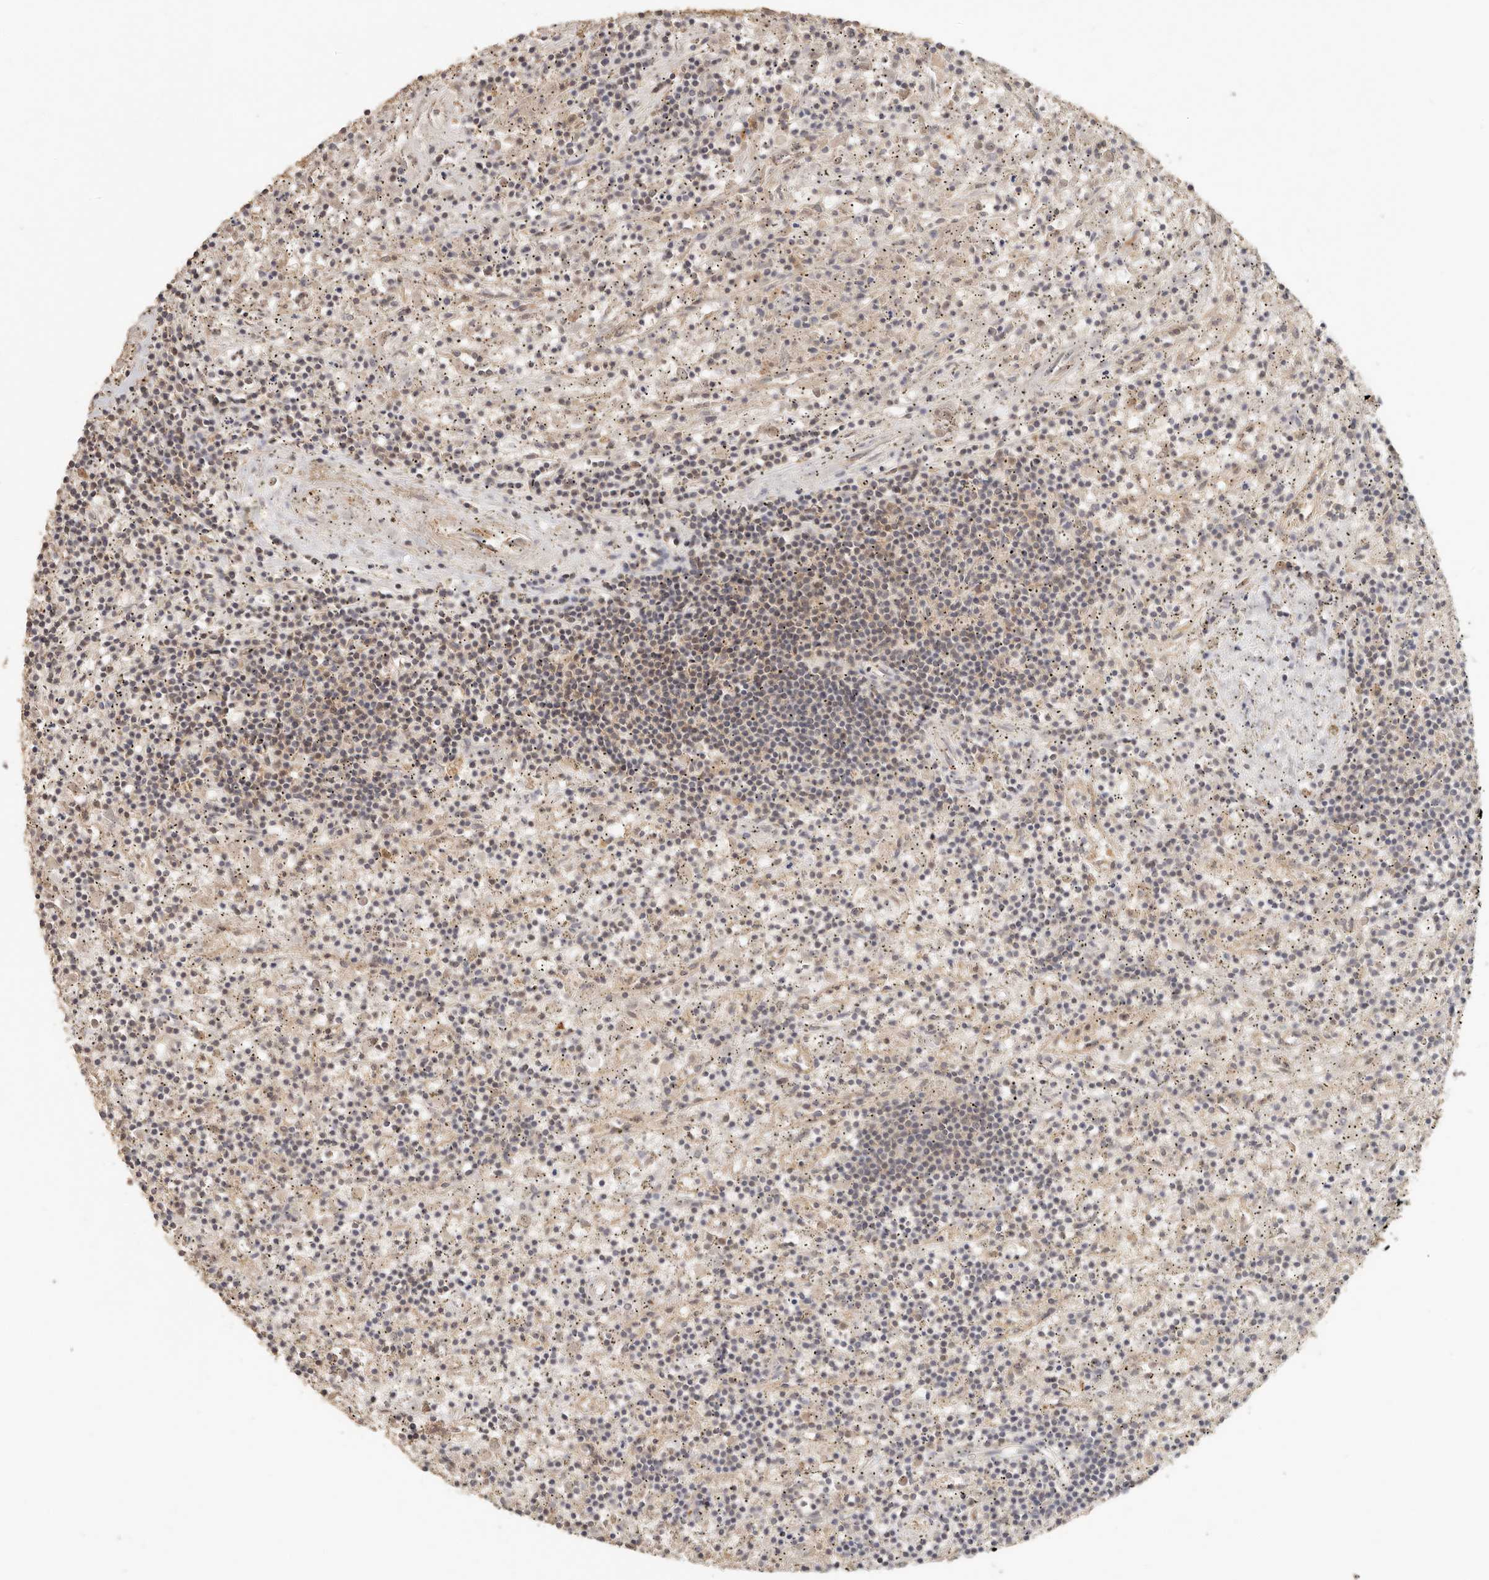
{"staining": {"intensity": "weak", "quantity": "<25%", "location": "cytoplasmic/membranous"}, "tissue": "lymphoma", "cell_type": "Tumor cells", "image_type": "cancer", "snomed": [{"axis": "morphology", "description": "Malignant lymphoma, non-Hodgkin's type, Low grade"}, {"axis": "topography", "description": "Spleen"}], "caption": "Tumor cells are negative for protein expression in human lymphoma. The staining was performed using DAB (3,3'-diaminobenzidine) to visualize the protein expression in brown, while the nuclei were stained in blue with hematoxylin (Magnification: 20x).", "gene": "CSK", "patient": {"sex": "male", "age": 76}}